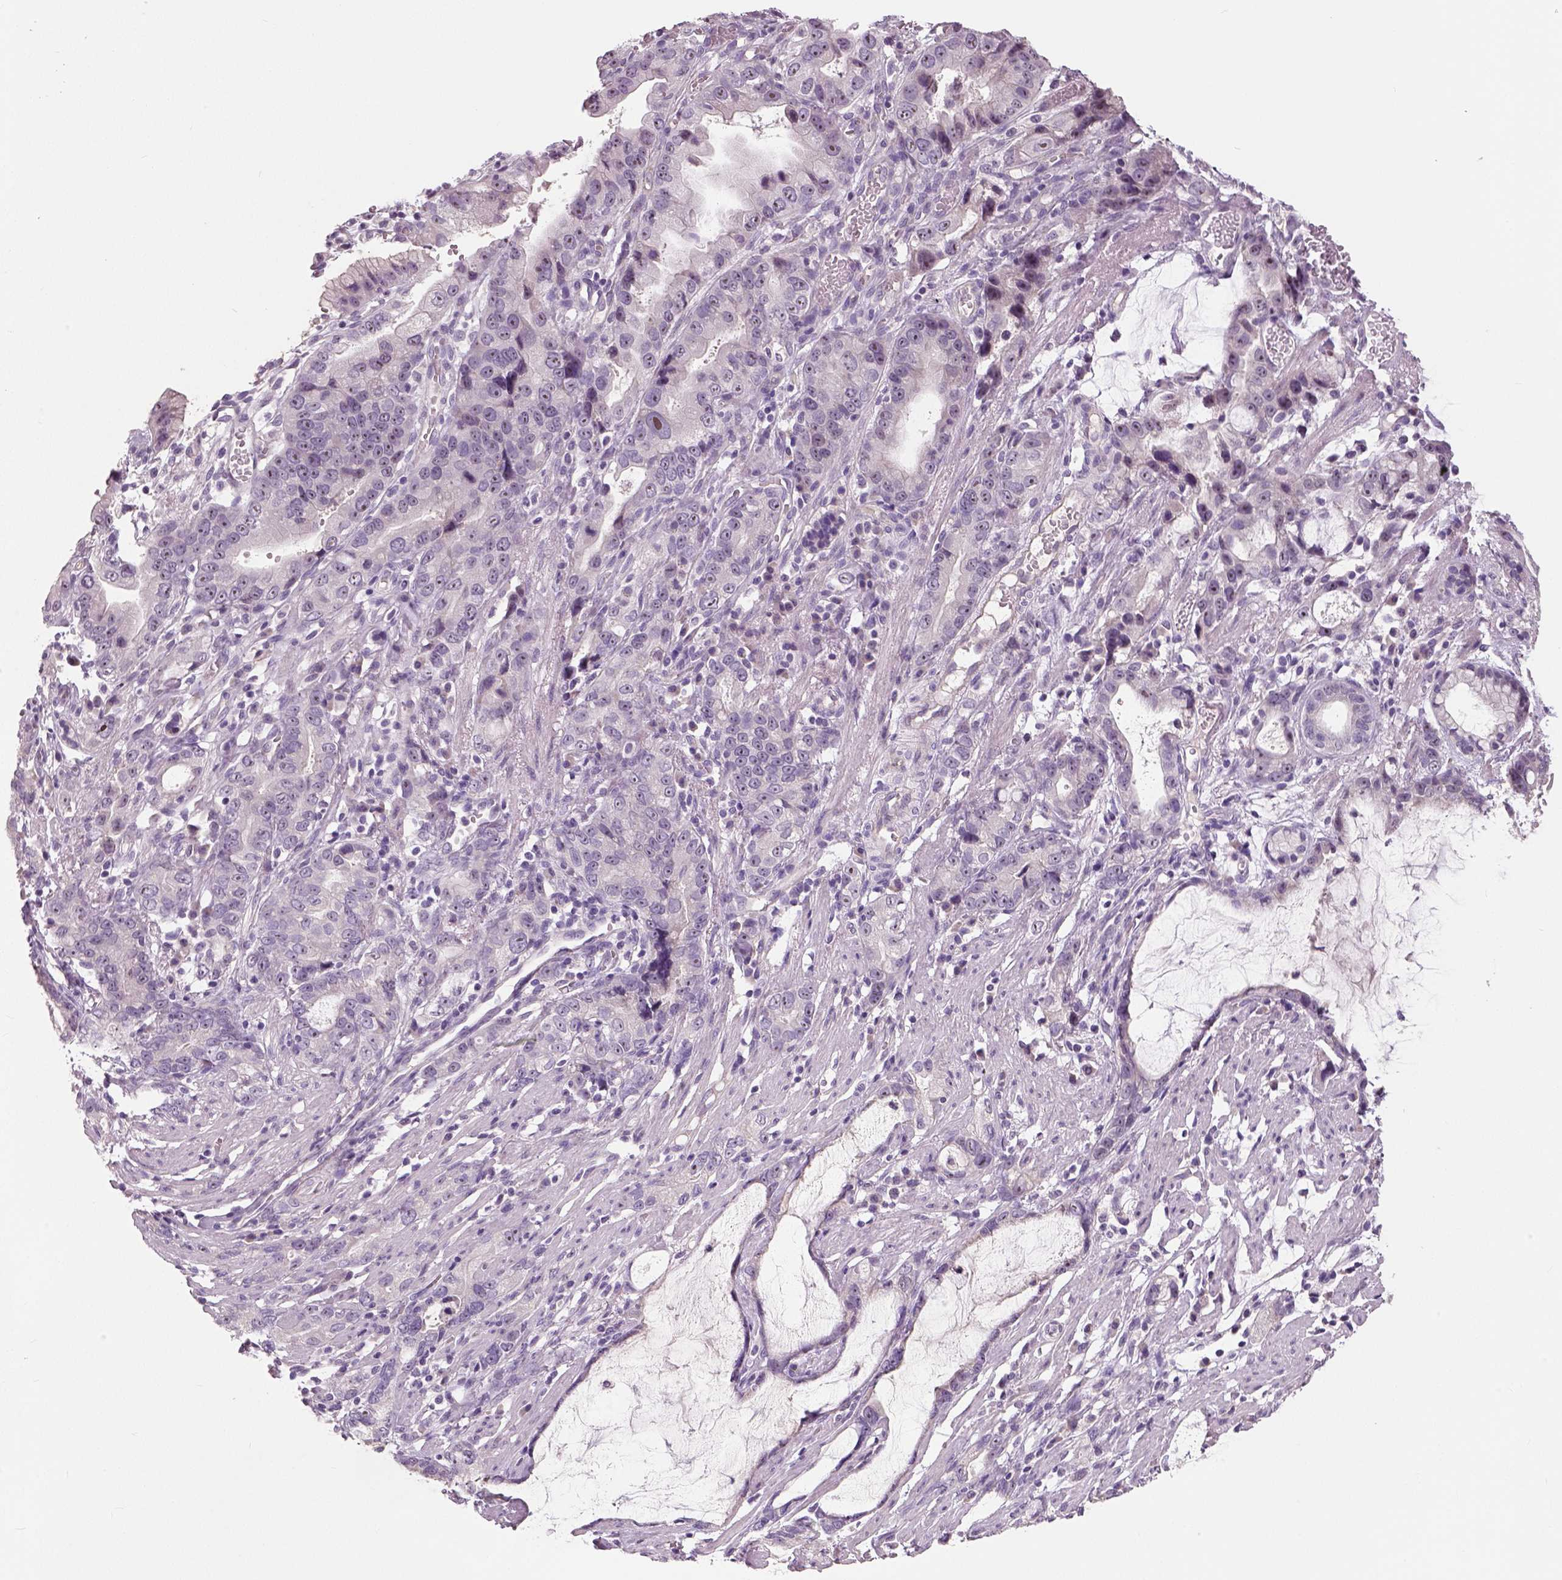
{"staining": {"intensity": "negative", "quantity": "none", "location": "none"}, "tissue": "stomach cancer", "cell_type": "Tumor cells", "image_type": "cancer", "snomed": [{"axis": "morphology", "description": "Adenocarcinoma, NOS"}, {"axis": "topography", "description": "Stomach"}], "caption": "Immunohistochemistry photomicrograph of stomach cancer (adenocarcinoma) stained for a protein (brown), which exhibits no staining in tumor cells.", "gene": "NECAB1", "patient": {"sex": "male", "age": 55}}